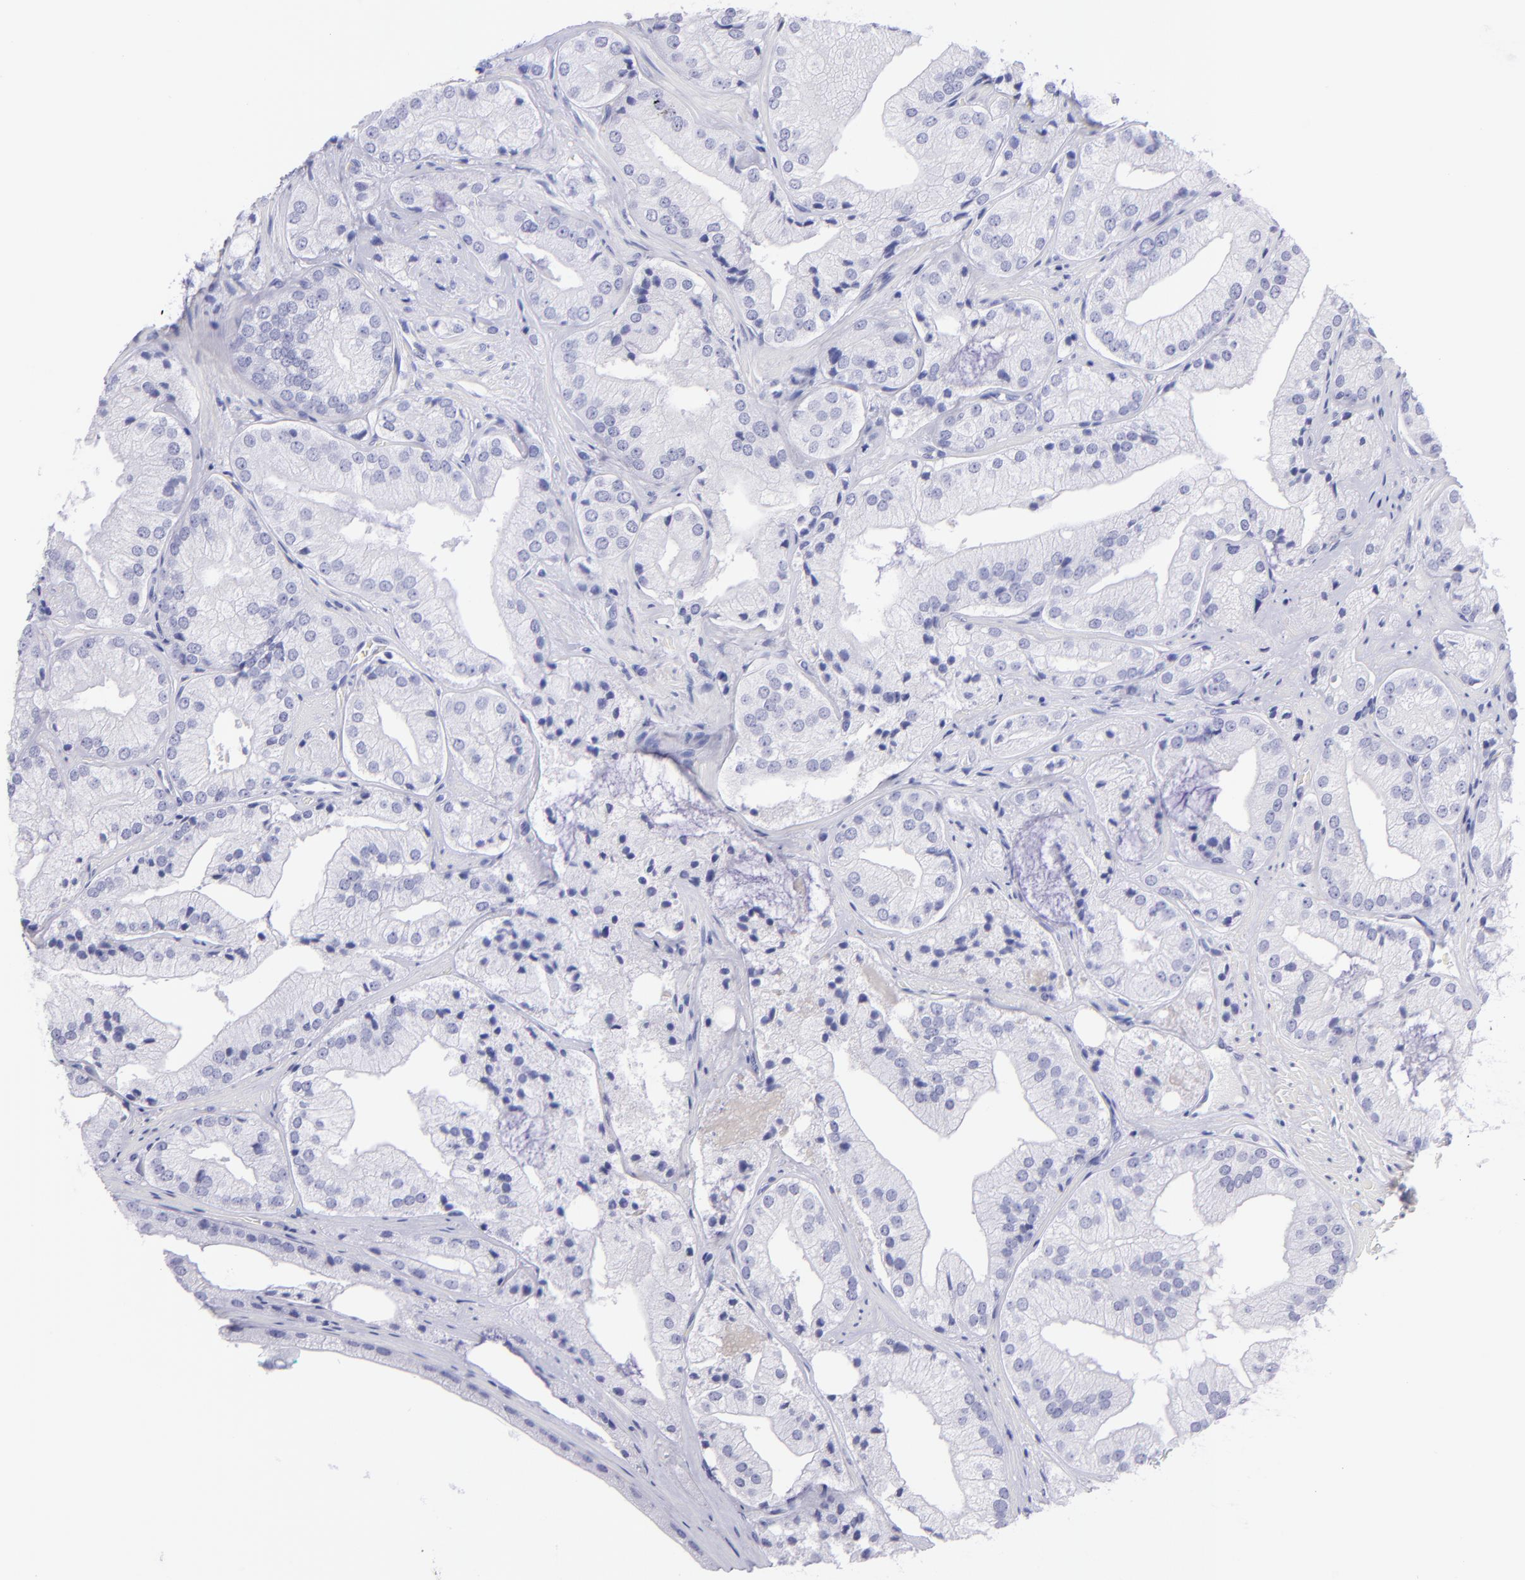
{"staining": {"intensity": "negative", "quantity": "none", "location": "none"}, "tissue": "prostate cancer", "cell_type": "Tumor cells", "image_type": "cancer", "snomed": [{"axis": "morphology", "description": "Adenocarcinoma, Low grade"}, {"axis": "topography", "description": "Prostate"}], "caption": "DAB (3,3'-diaminobenzidine) immunohistochemical staining of human prostate cancer exhibits no significant expression in tumor cells.", "gene": "CNP", "patient": {"sex": "male", "age": 60}}